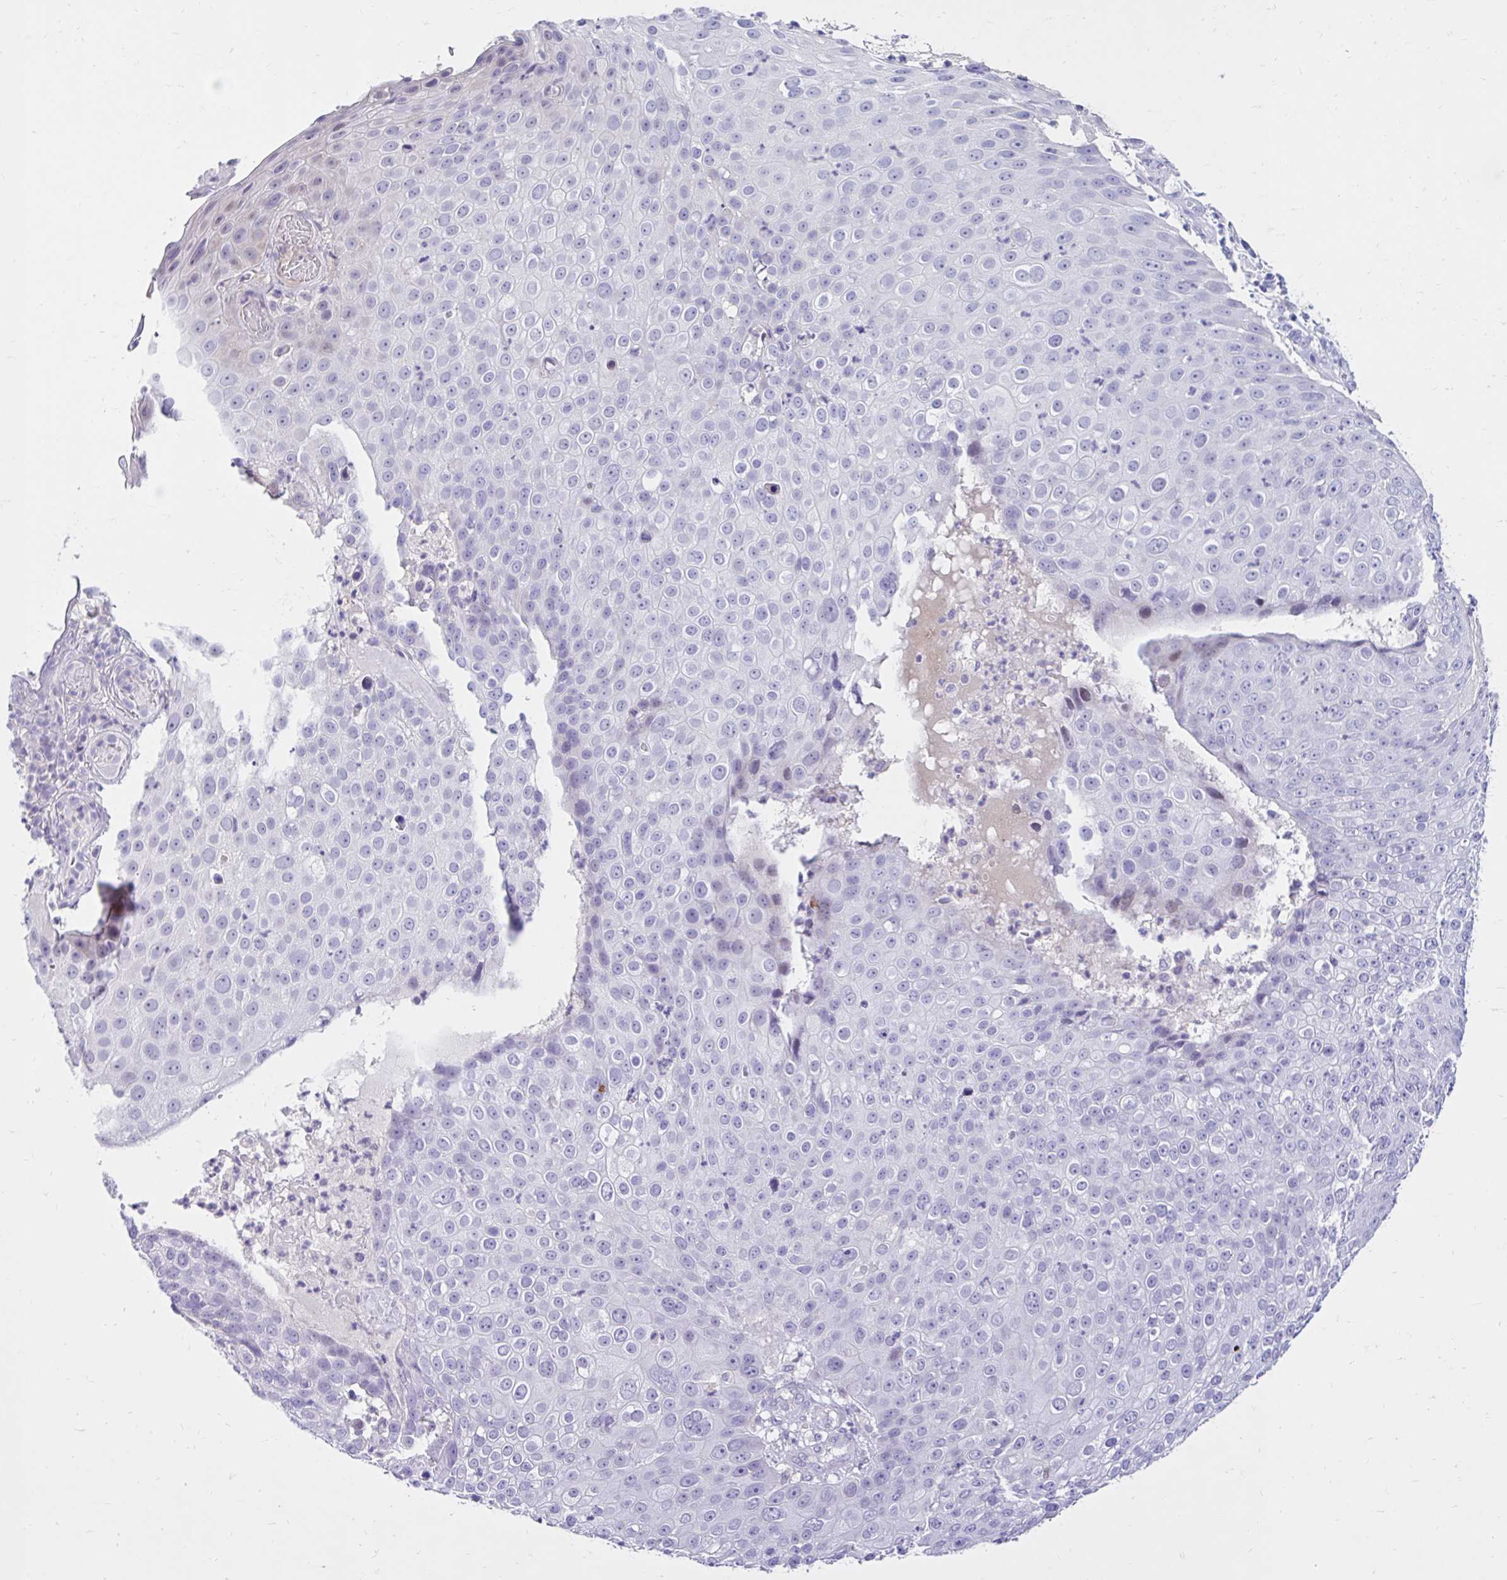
{"staining": {"intensity": "negative", "quantity": "none", "location": "none"}, "tissue": "skin cancer", "cell_type": "Tumor cells", "image_type": "cancer", "snomed": [{"axis": "morphology", "description": "Squamous cell carcinoma, NOS"}, {"axis": "topography", "description": "Skin"}], "caption": "Skin squamous cell carcinoma was stained to show a protein in brown. There is no significant staining in tumor cells.", "gene": "NHLH2", "patient": {"sex": "male", "age": 71}}